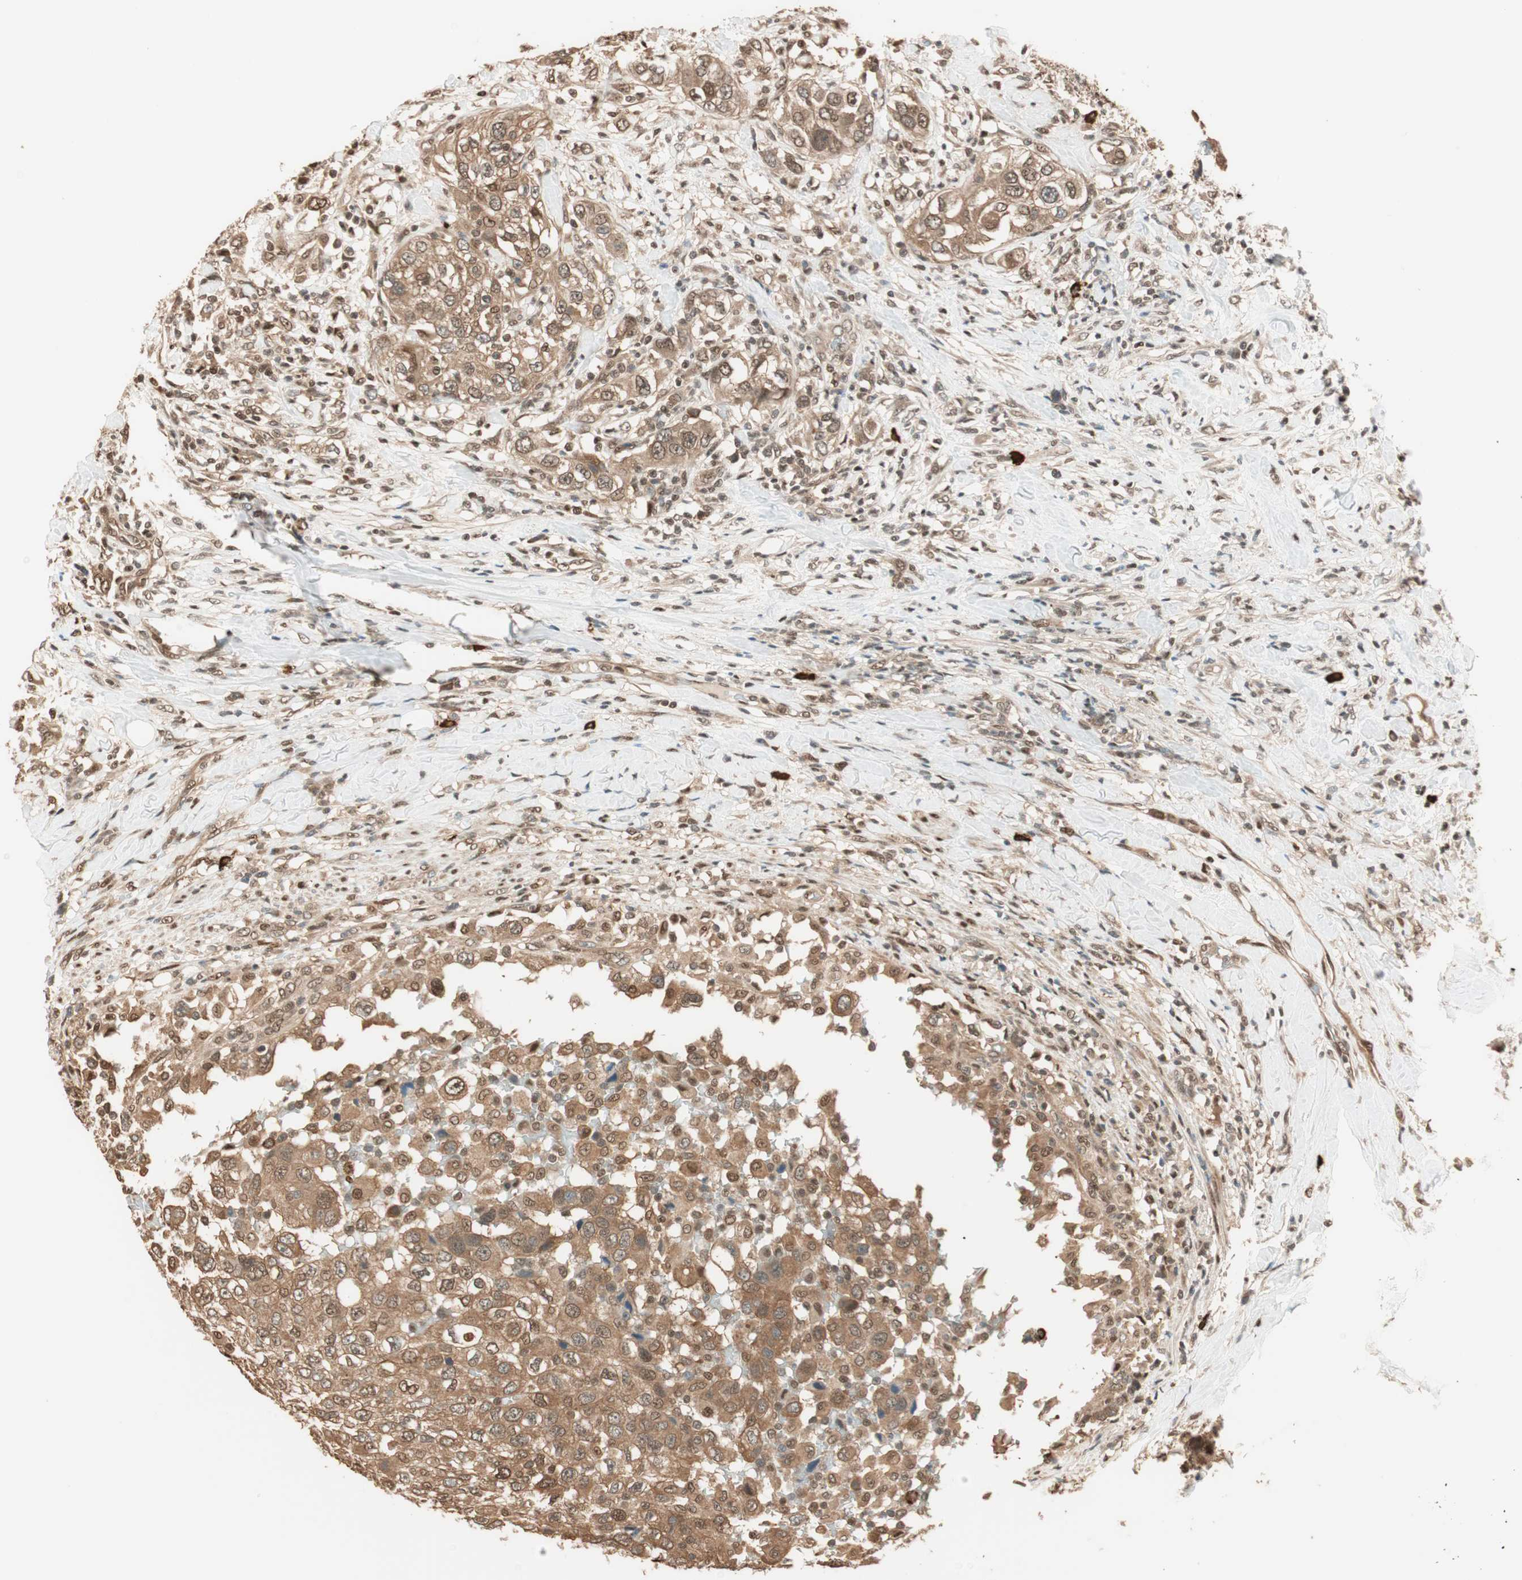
{"staining": {"intensity": "moderate", "quantity": ">75%", "location": "cytoplasmic/membranous,nuclear"}, "tissue": "urothelial cancer", "cell_type": "Tumor cells", "image_type": "cancer", "snomed": [{"axis": "morphology", "description": "Urothelial carcinoma, High grade"}, {"axis": "topography", "description": "Urinary bladder"}], "caption": "Protein staining demonstrates moderate cytoplasmic/membranous and nuclear staining in approximately >75% of tumor cells in urothelial cancer.", "gene": "ZNF443", "patient": {"sex": "female", "age": 80}}